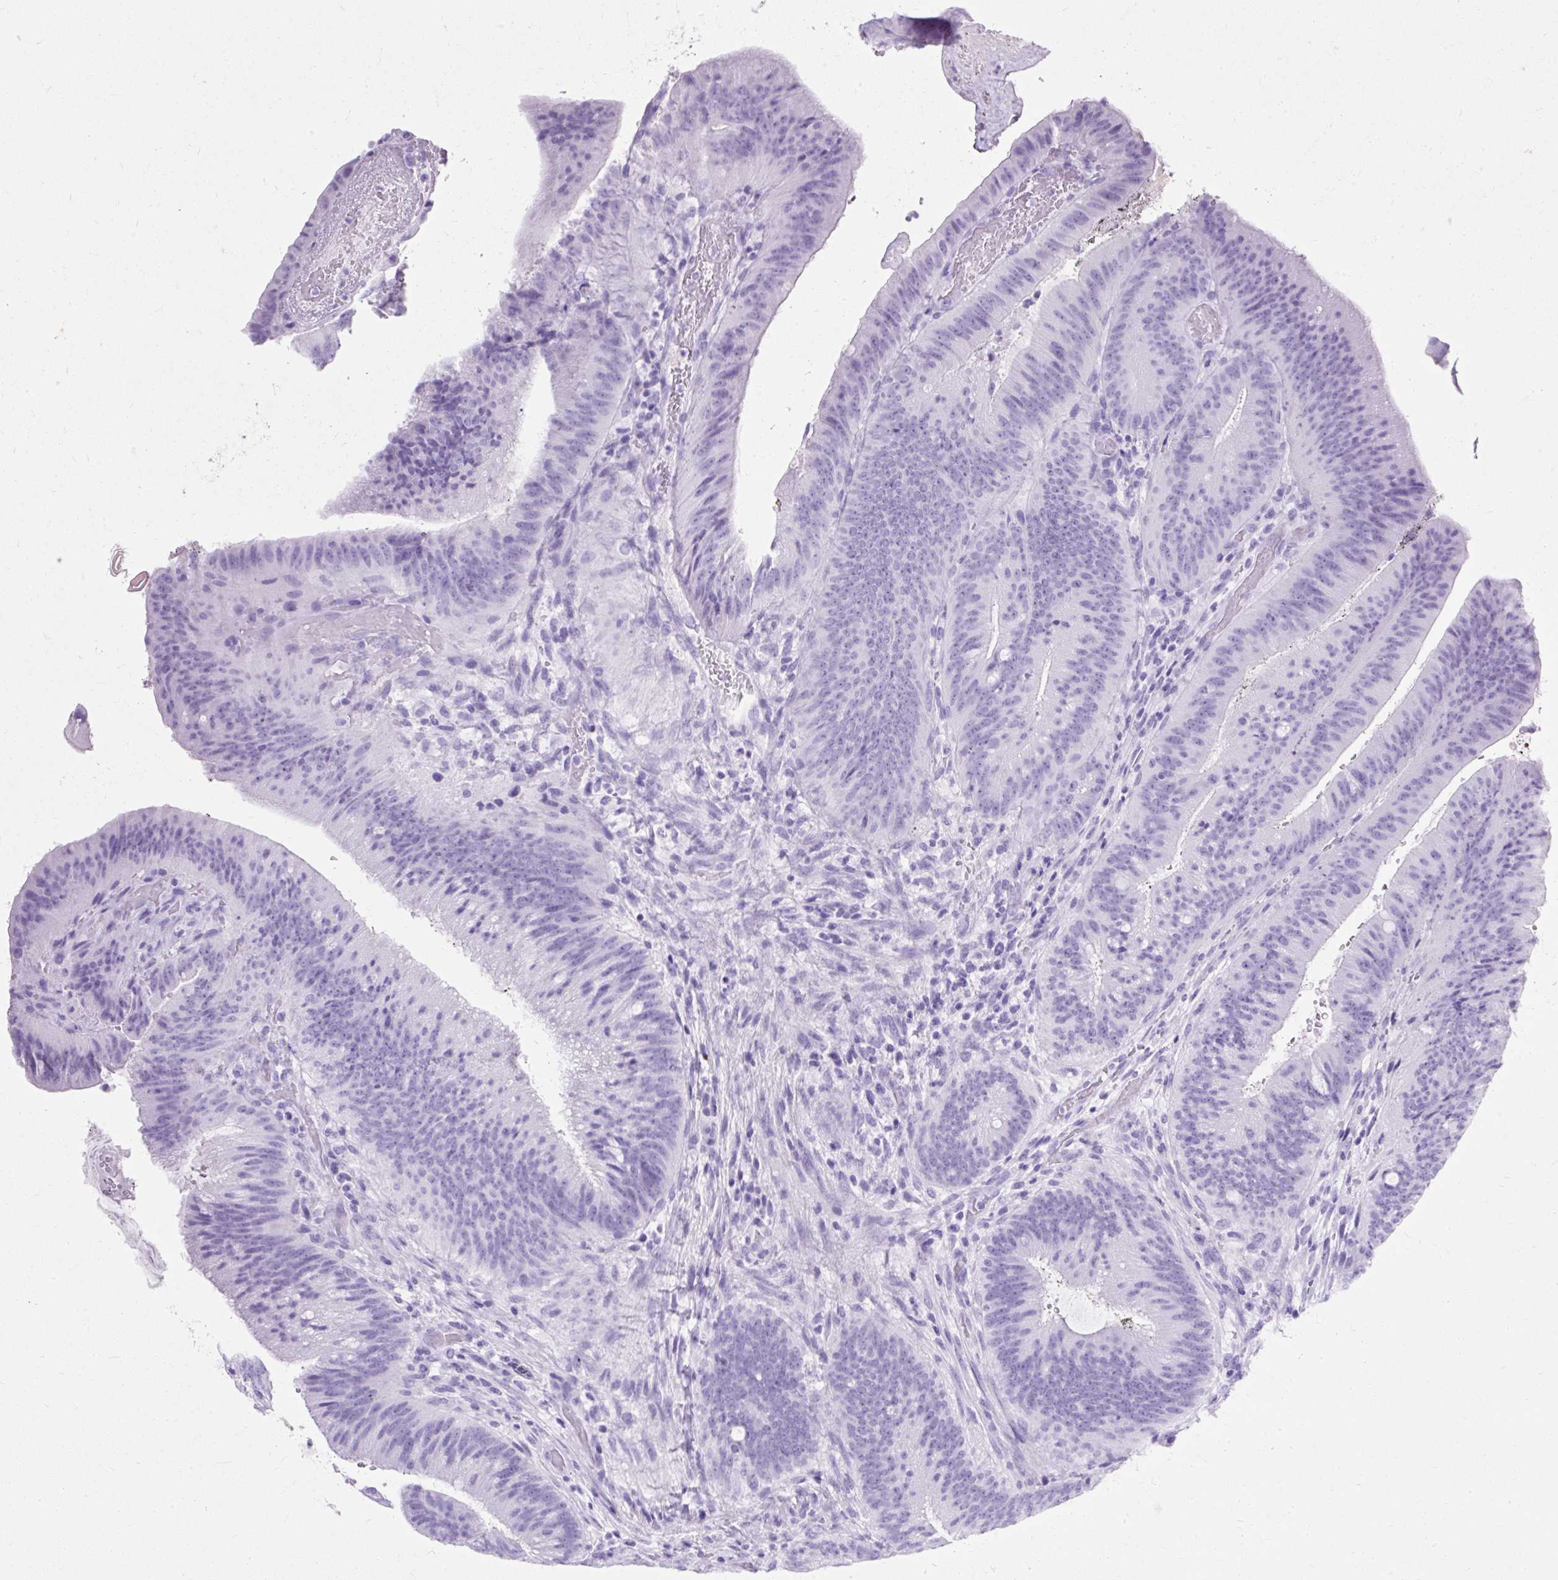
{"staining": {"intensity": "negative", "quantity": "none", "location": "none"}, "tissue": "colorectal cancer", "cell_type": "Tumor cells", "image_type": "cancer", "snomed": [{"axis": "morphology", "description": "Adenocarcinoma, NOS"}, {"axis": "topography", "description": "Colon"}], "caption": "A photomicrograph of adenocarcinoma (colorectal) stained for a protein displays no brown staining in tumor cells. (DAB immunohistochemistry (IHC) visualized using brightfield microscopy, high magnification).", "gene": "PVALB", "patient": {"sex": "female", "age": 43}}